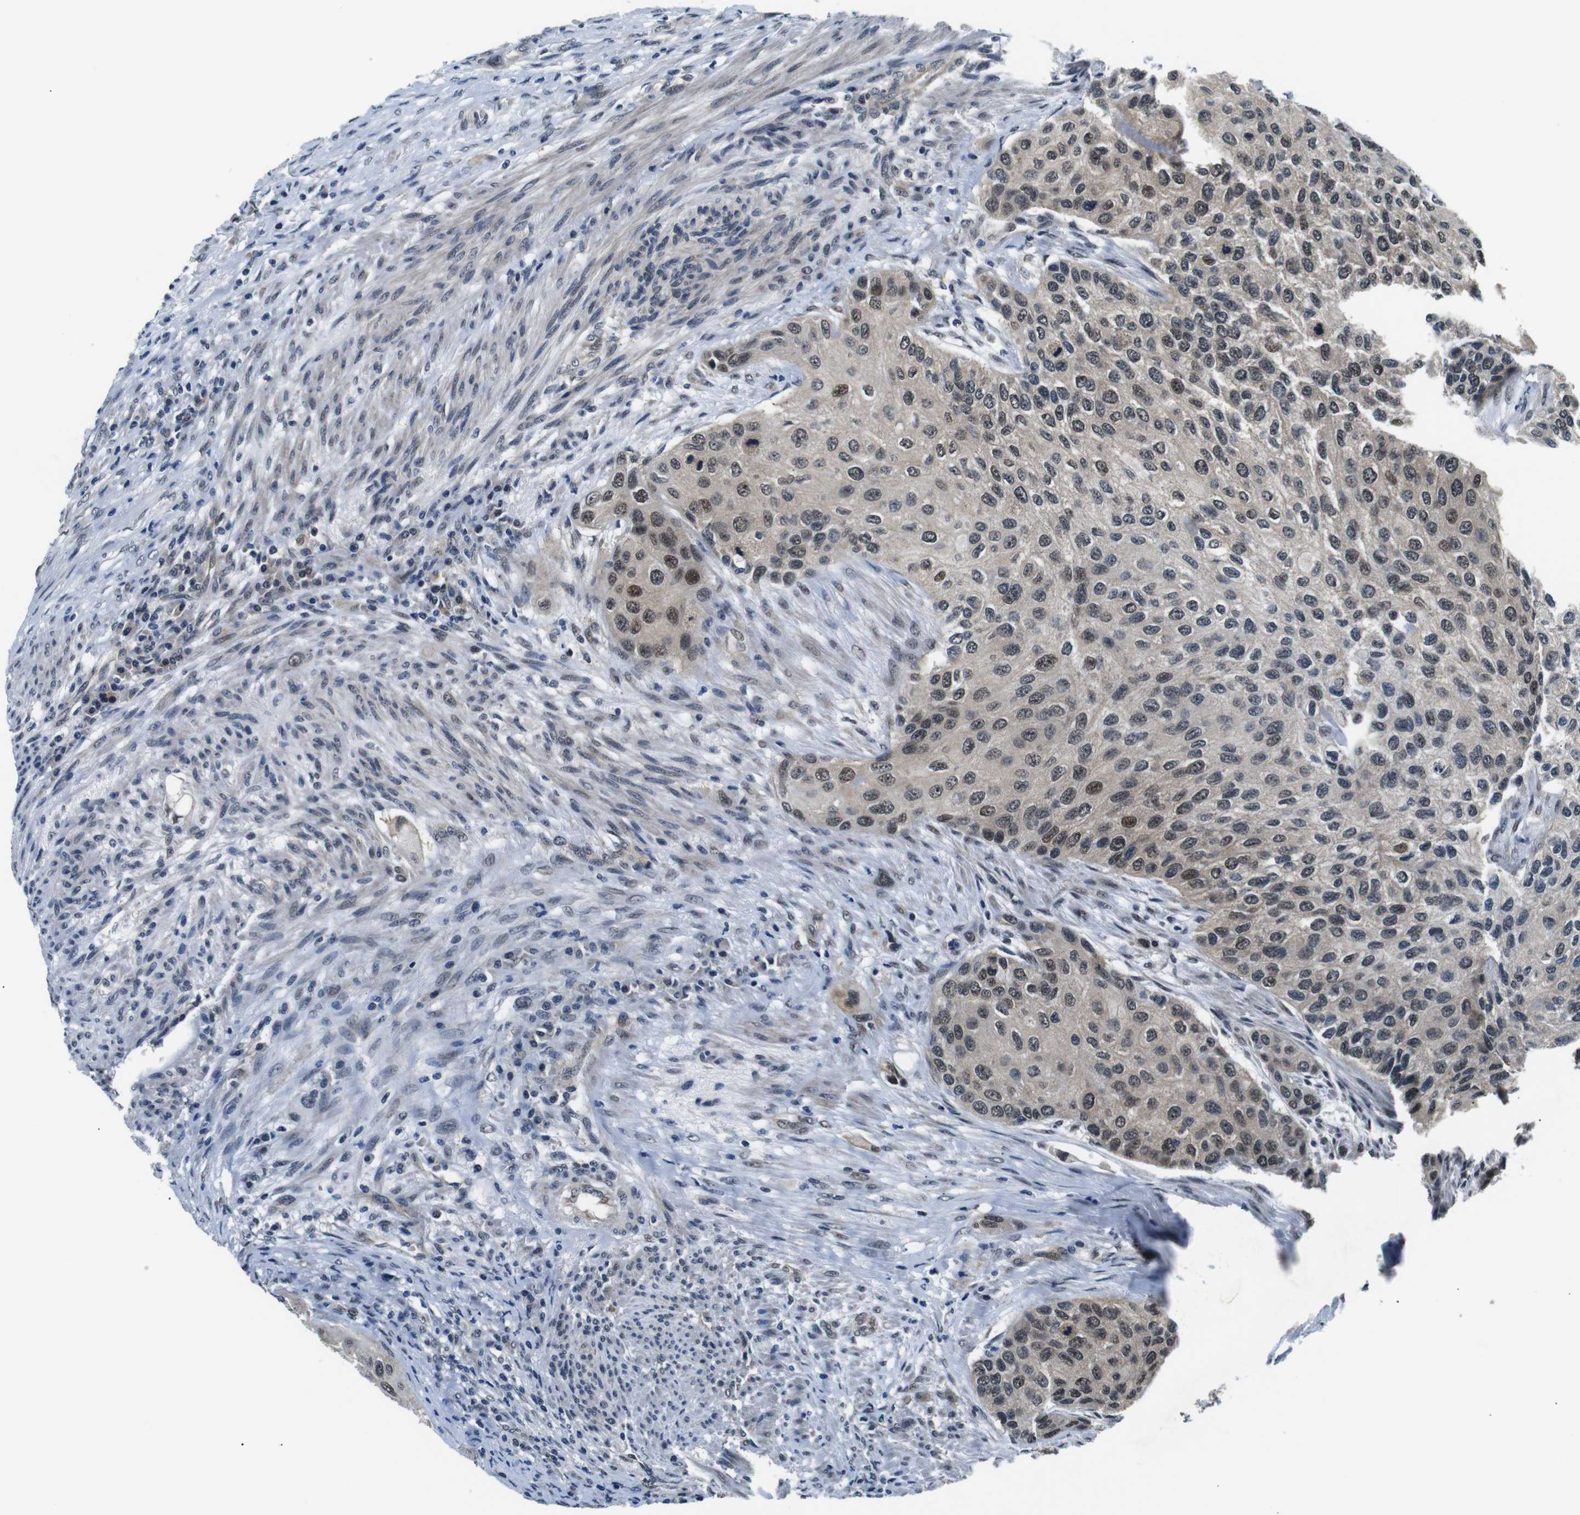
{"staining": {"intensity": "moderate", "quantity": ">75%", "location": "cytoplasmic/membranous,nuclear"}, "tissue": "urothelial cancer", "cell_type": "Tumor cells", "image_type": "cancer", "snomed": [{"axis": "morphology", "description": "Urothelial carcinoma, High grade"}, {"axis": "topography", "description": "Urinary bladder"}], "caption": "Immunohistochemical staining of urothelial cancer displays medium levels of moderate cytoplasmic/membranous and nuclear protein expression in approximately >75% of tumor cells. (brown staining indicates protein expression, while blue staining denotes nuclei).", "gene": "SKP1", "patient": {"sex": "female", "age": 56}}